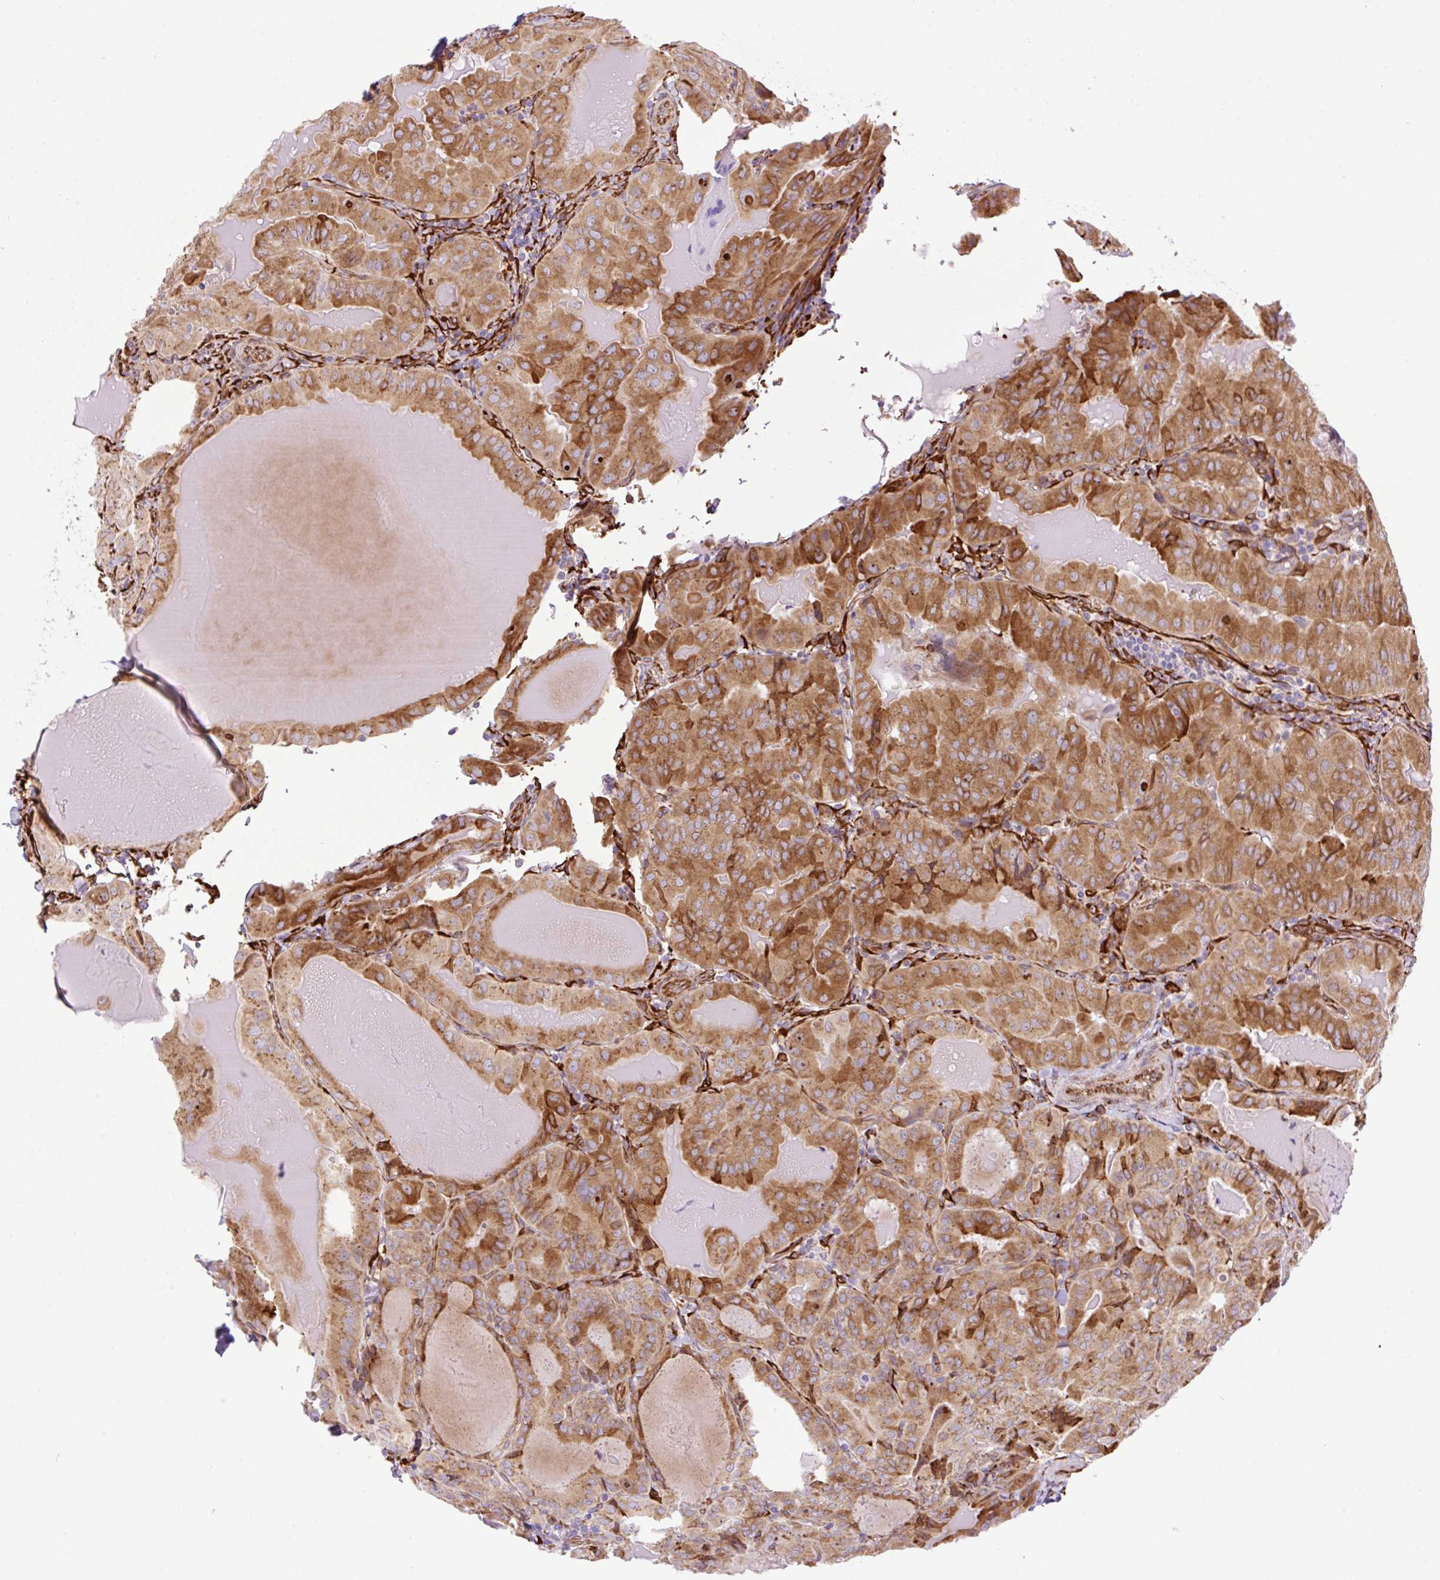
{"staining": {"intensity": "moderate", "quantity": ">75%", "location": "cytoplasmic/membranous"}, "tissue": "thyroid cancer", "cell_type": "Tumor cells", "image_type": "cancer", "snomed": [{"axis": "morphology", "description": "Papillary adenocarcinoma, NOS"}, {"axis": "topography", "description": "Thyroid gland"}], "caption": "Thyroid cancer stained with immunohistochemistry (IHC) shows moderate cytoplasmic/membranous staining in about >75% of tumor cells.", "gene": "RAB30", "patient": {"sex": "female", "age": 68}}